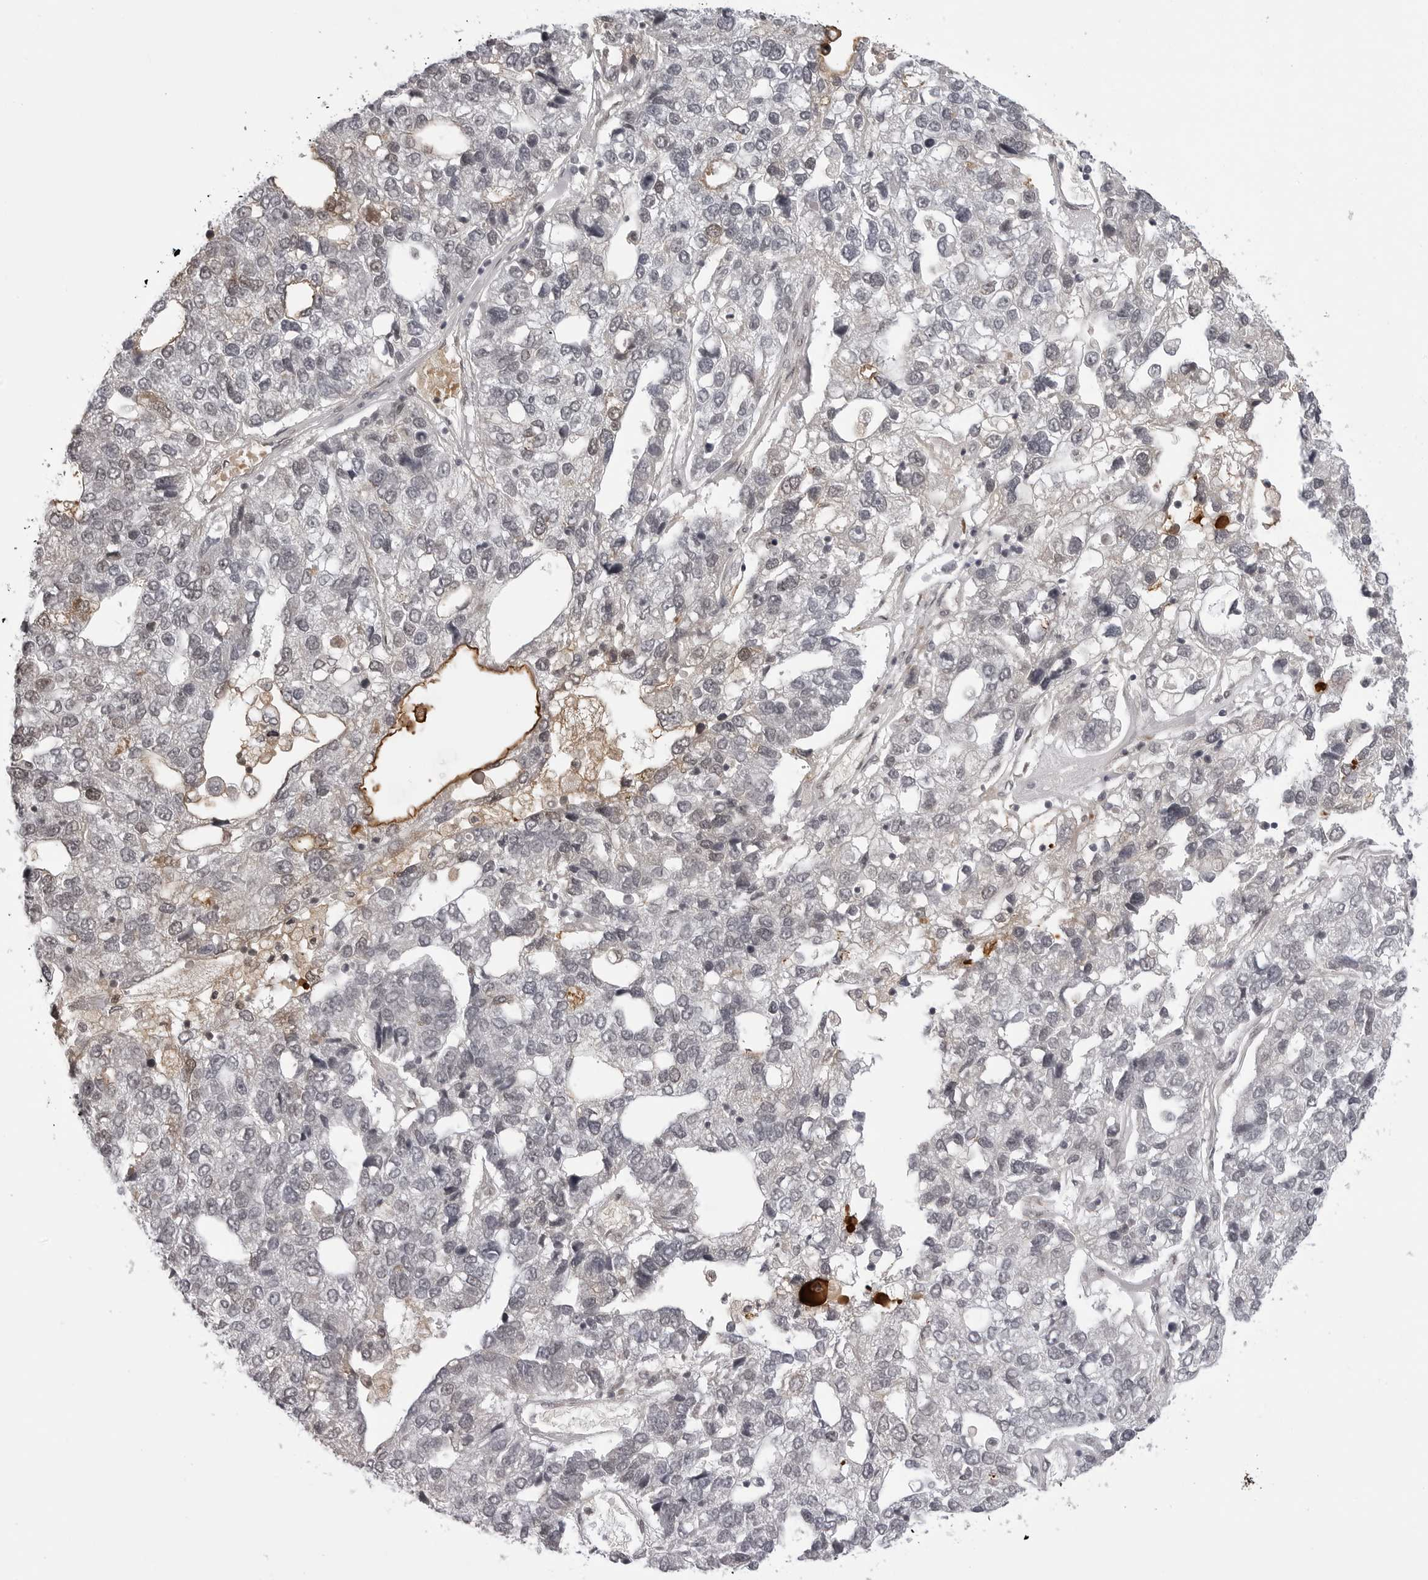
{"staining": {"intensity": "negative", "quantity": "none", "location": "none"}, "tissue": "pancreatic cancer", "cell_type": "Tumor cells", "image_type": "cancer", "snomed": [{"axis": "morphology", "description": "Adenocarcinoma, NOS"}, {"axis": "topography", "description": "Pancreas"}], "caption": "This is an IHC image of adenocarcinoma (pancreatic). There is no staining in tumor cells.", "gene": "PHF3", "patient": {"sex": "female", "age": 61}}